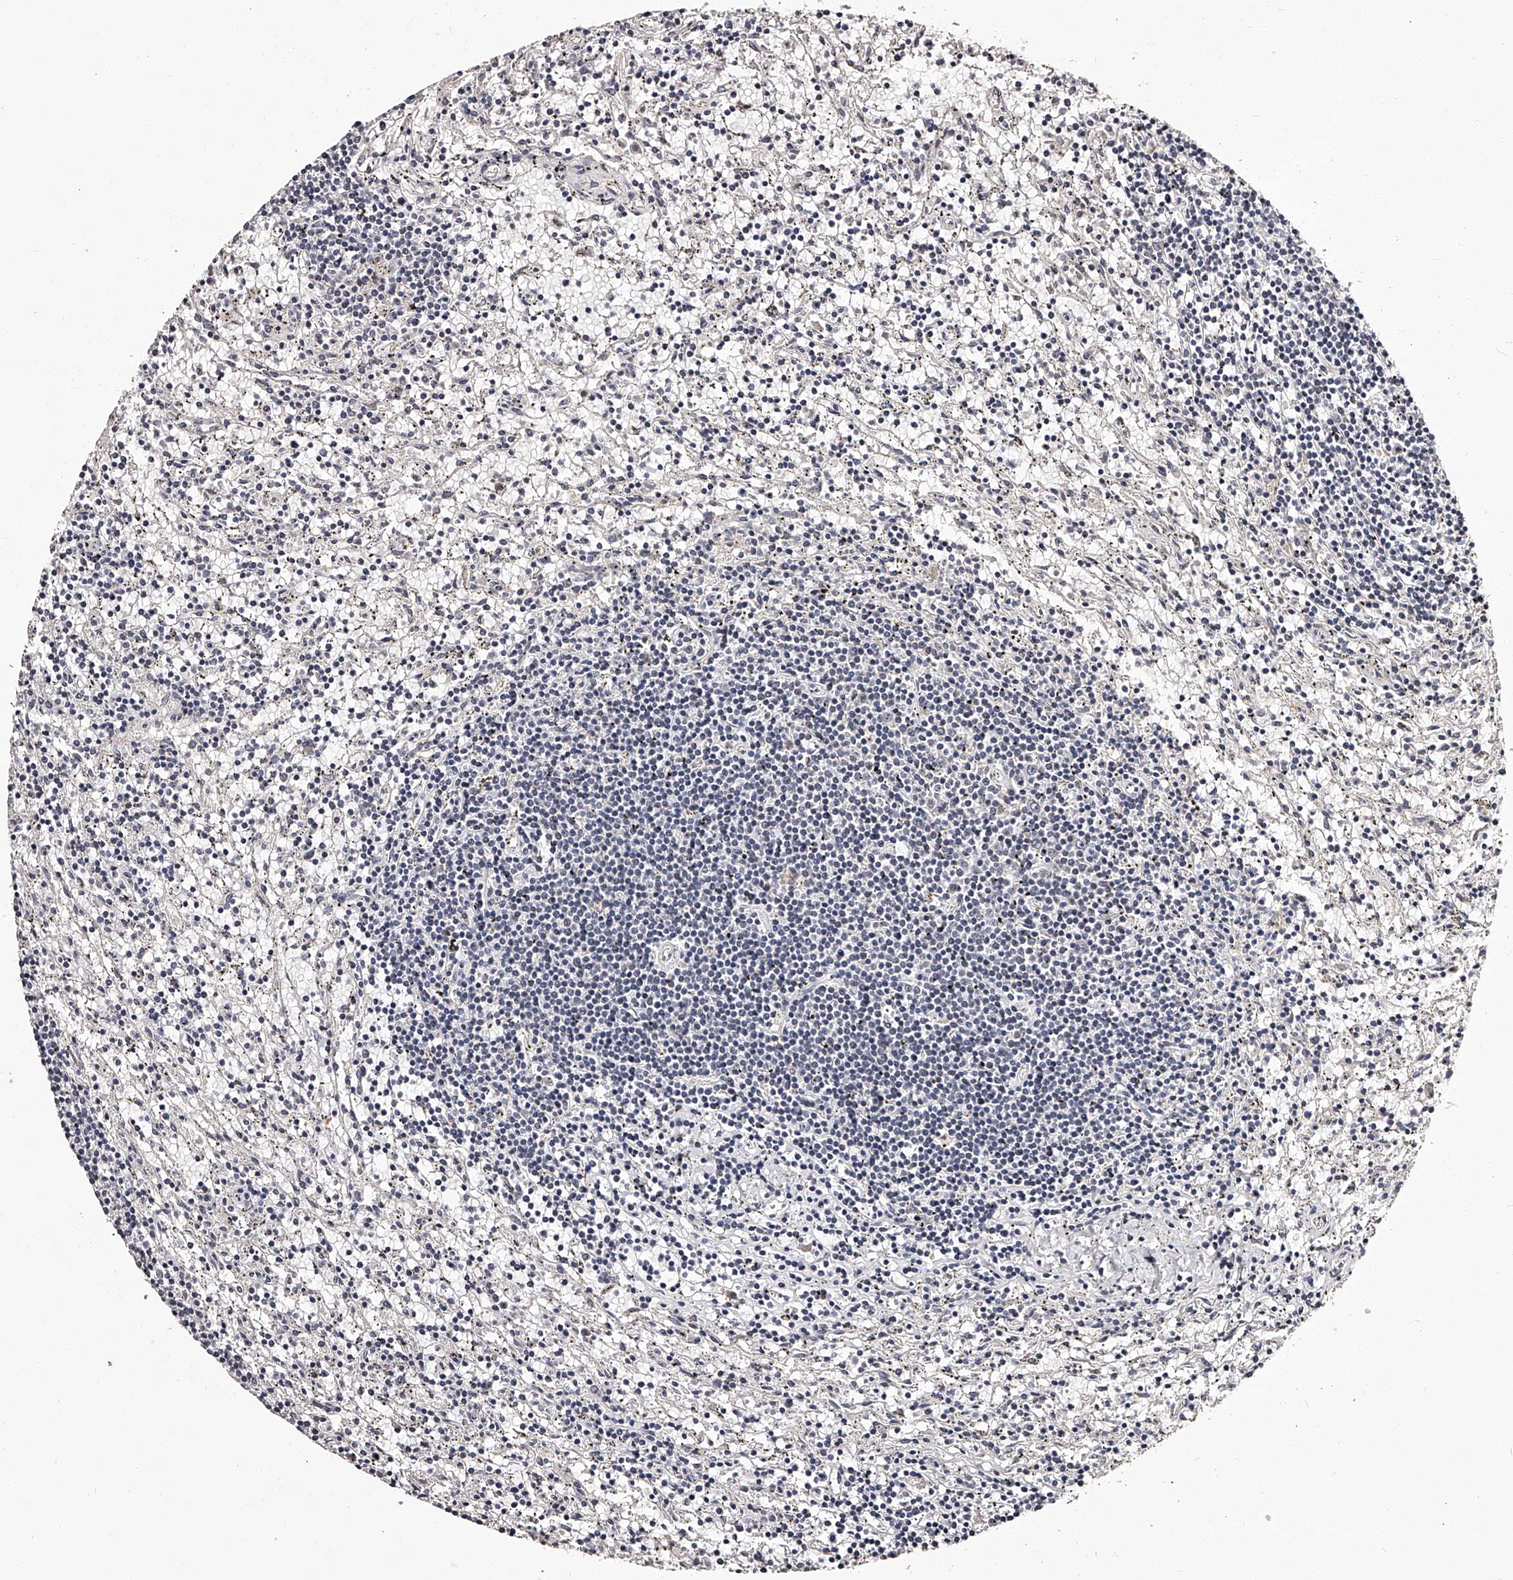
{"staining": {"intensity": "negative", "quantity": "none", "location": "none"}, "tissue": "lymphoma", "cell_type": "Tumor cells", "image_type": "cancer", "snomed": [{"axis": "morphology", "description": "Malignant lymphoma, non-Hodgkin's type, Low grade"}, {"axis": "topography", "description": "Spleen"}], "caption": "Tumor cells show no significant protein staining in lymphoma.", "gene": "RSC1A1", "patient": {"sex": "male", "age": 76}}